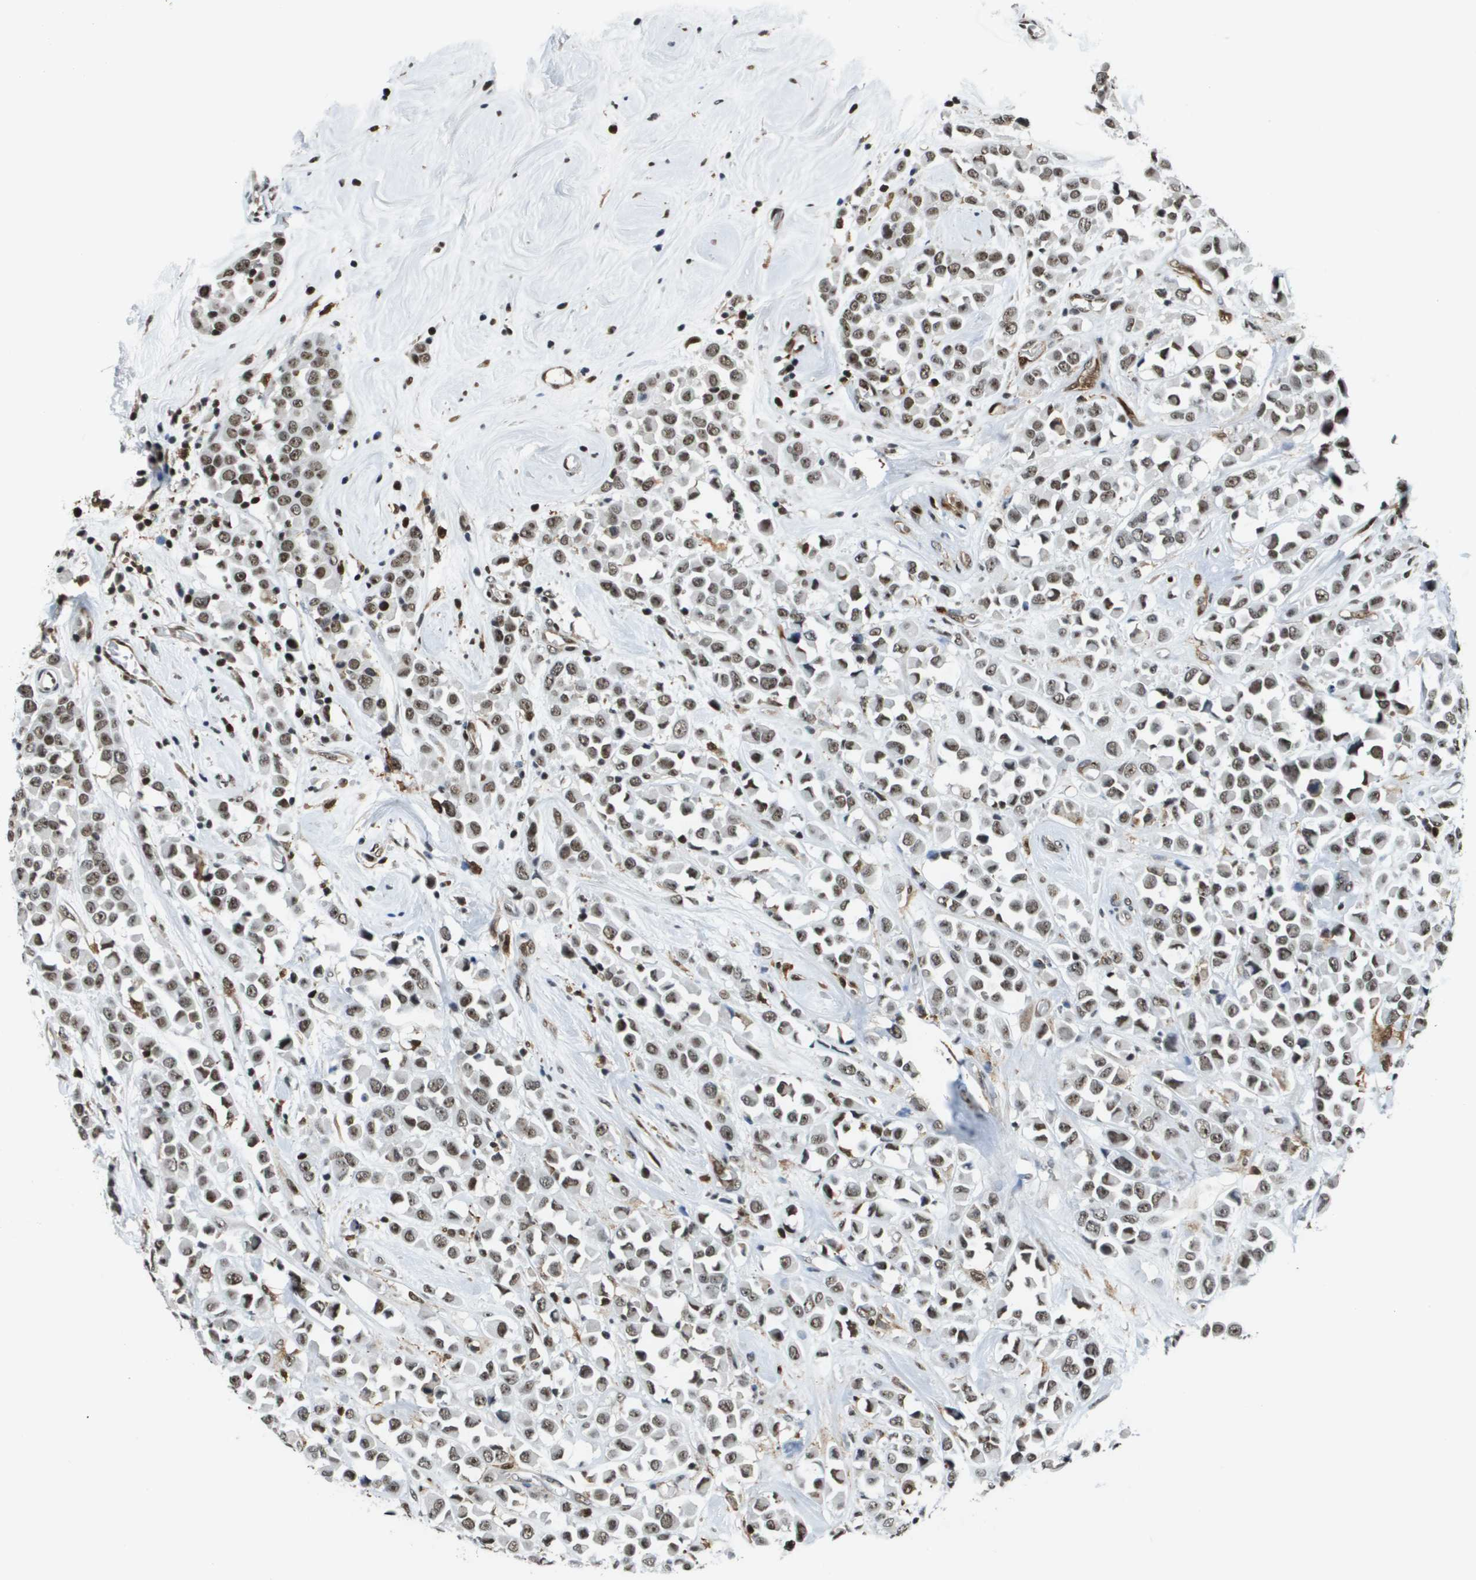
{"staining": {"intensity": "moderate", "quantity": ">75%", "location": "nuclear"}, "tissue": "breast cancer", "cell_type": "Tumor cells", "image_type": "cancer", "snomed": [{"axis": "morphology", "description": "Duct carcinoma"}, {"axis": "topography", "description": "Breast"}], "caption": "Moderate nuclear staining for a protein is present in about >75% of tumor cells of breast intraductal carcinoma using IHC.", "gene": "EP400", "patient": {"sex": "female", "age": 61}}